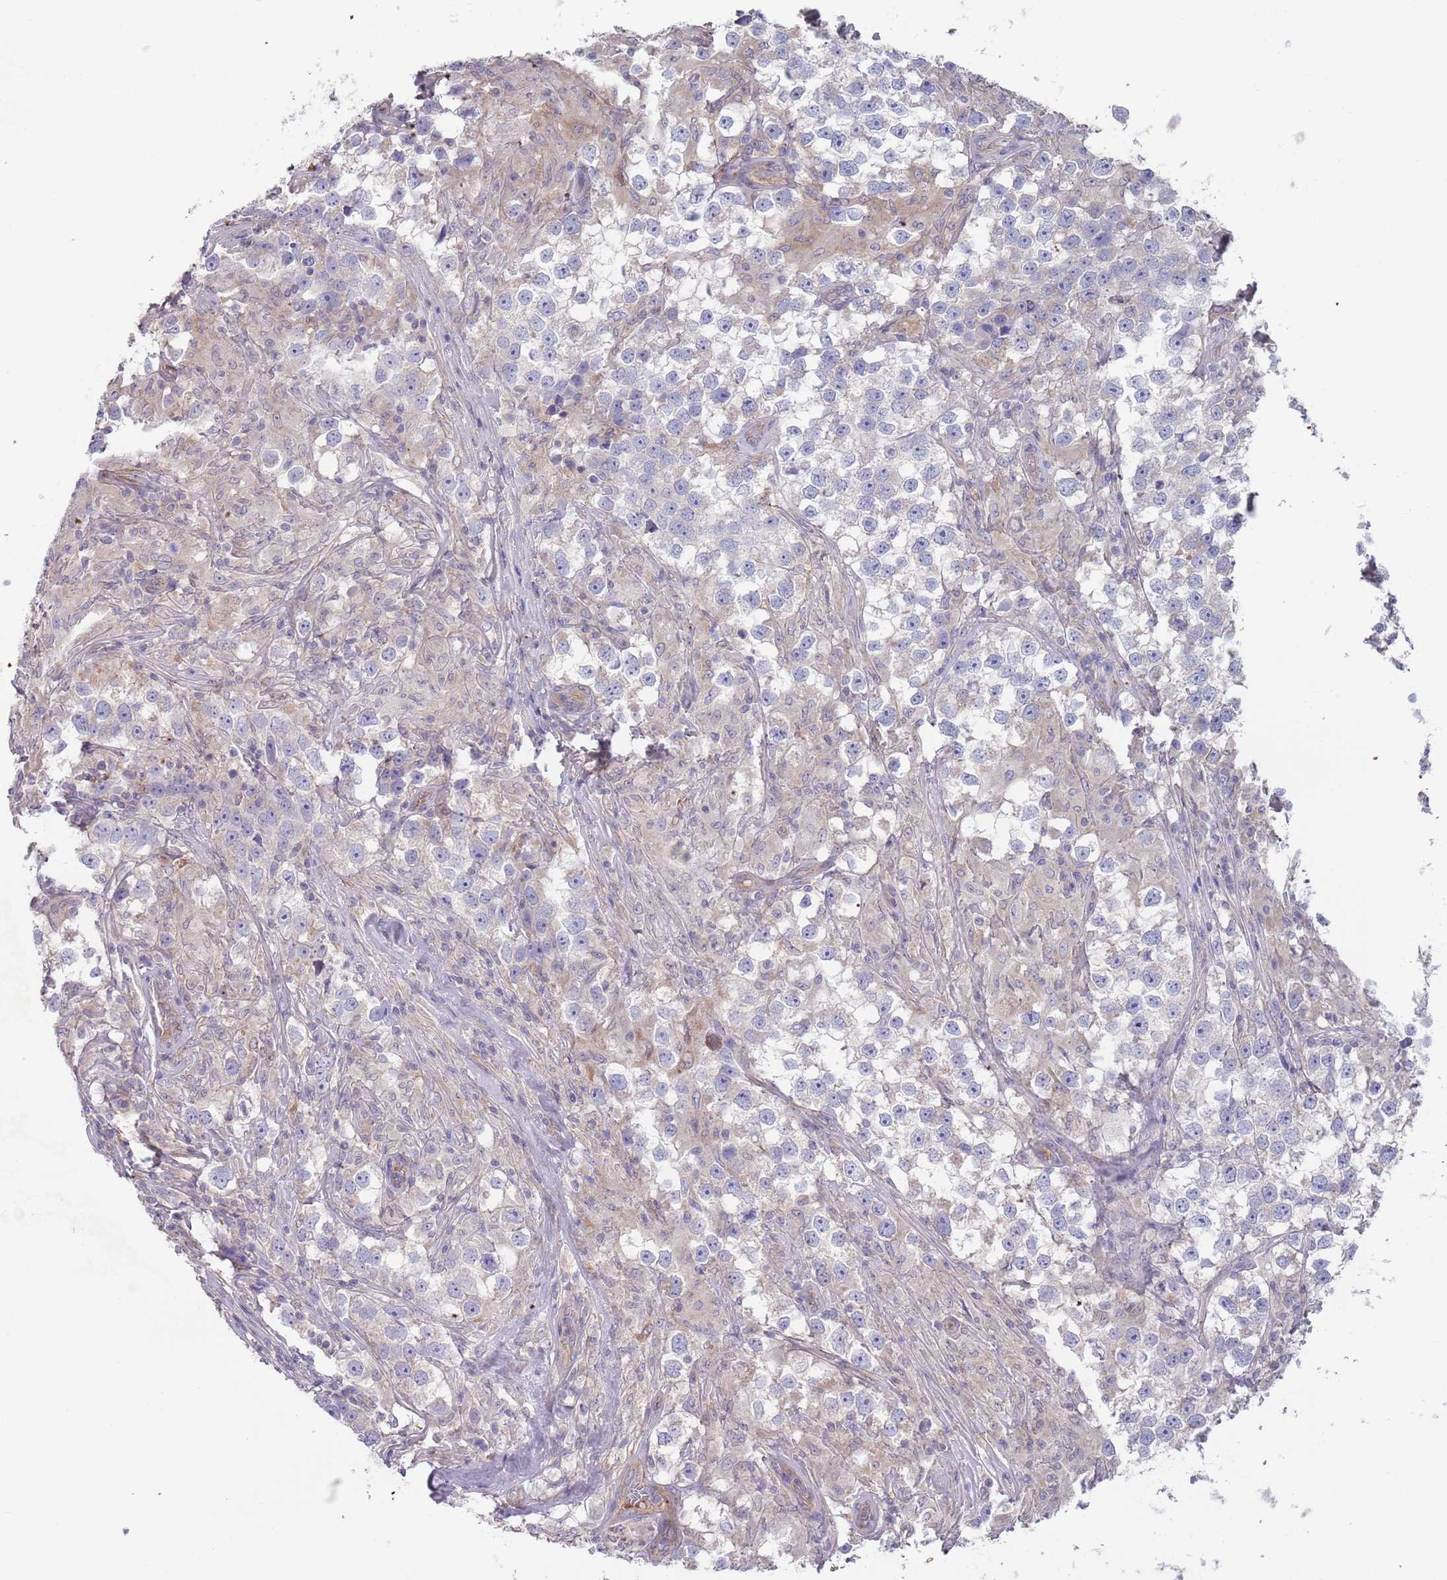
{"staining": {"intensity": "weak", "quantity": "<25%", "location": "cytoplasmic/membranous"}, "tissue": "testis cancer", "cell_type": "Tumor cells", "image_type": "cancer", "snomed": [{"axis": "morphology", "description": "Seminoma, NOS"}, {"axis": "topography", "description": "Testis"}], "caption": "Testis cancer (seminoma) stained for a protein using immunohistochemistry (IHC) exhibits no positivity tumor cells.", "gene": "APPL2", "patient": {"sex": "male", "age": 46}}